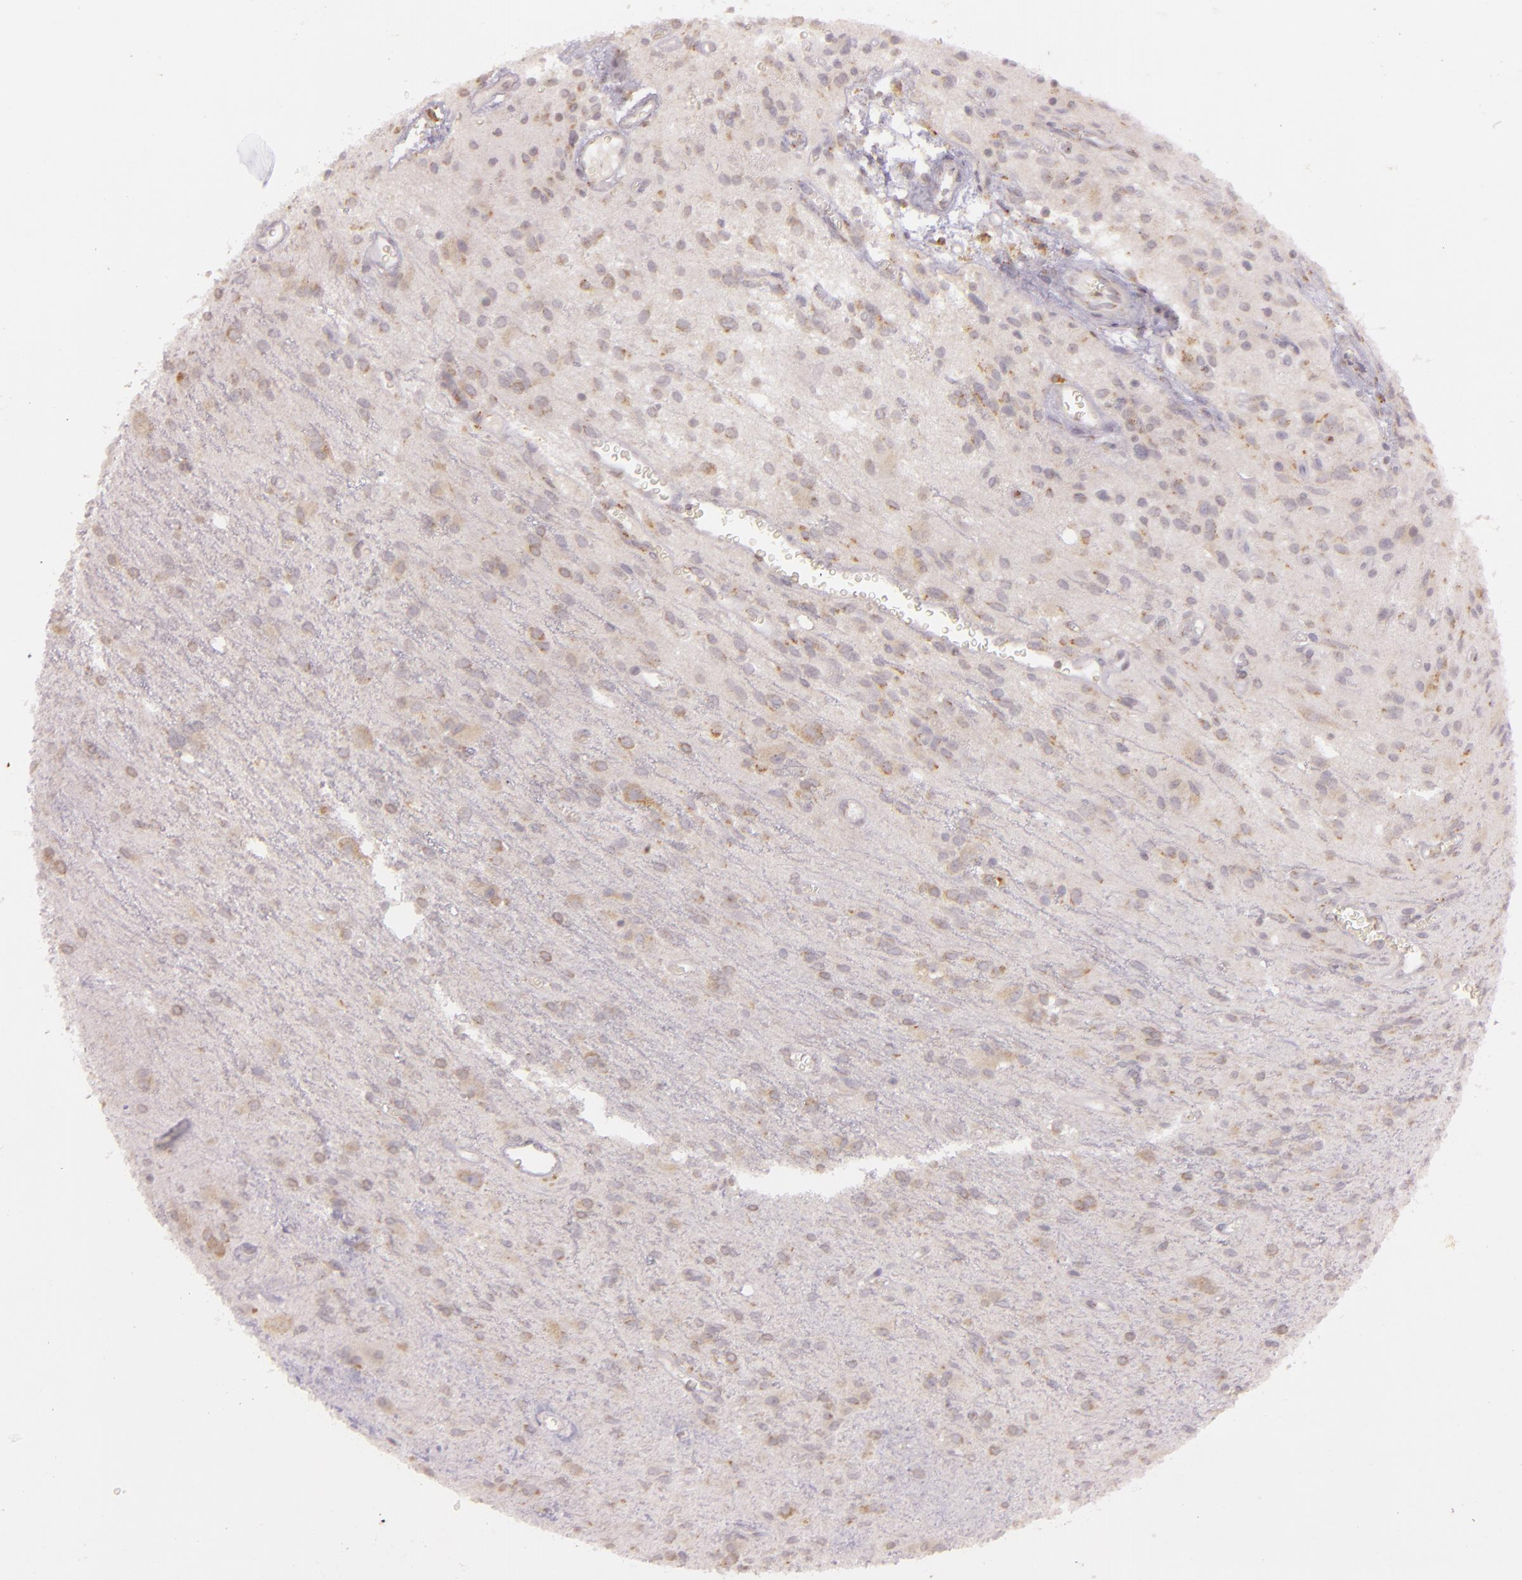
{"staining": {"intensity": "weak", "quantity": ">75%", "location": "cytoplasmic/membranous"}, "tissue": "glioma", "cell_type": "Tumor cells", "image_type": "cancer", "snomed": [{"axis": "morphology", "description": "Glioma, malignant, Low grade"}, {"axis": "topography", "description": "Brain"}], "caption": "Weak cytoplasmic/membranous positivity for a protein is appreciated in about >75% of tumor cells of low-grade glioma (malignant) using immunohistochemistry (IHC).", "gene": "LGMN", "patient": {"sex": "female", "age": 15}}